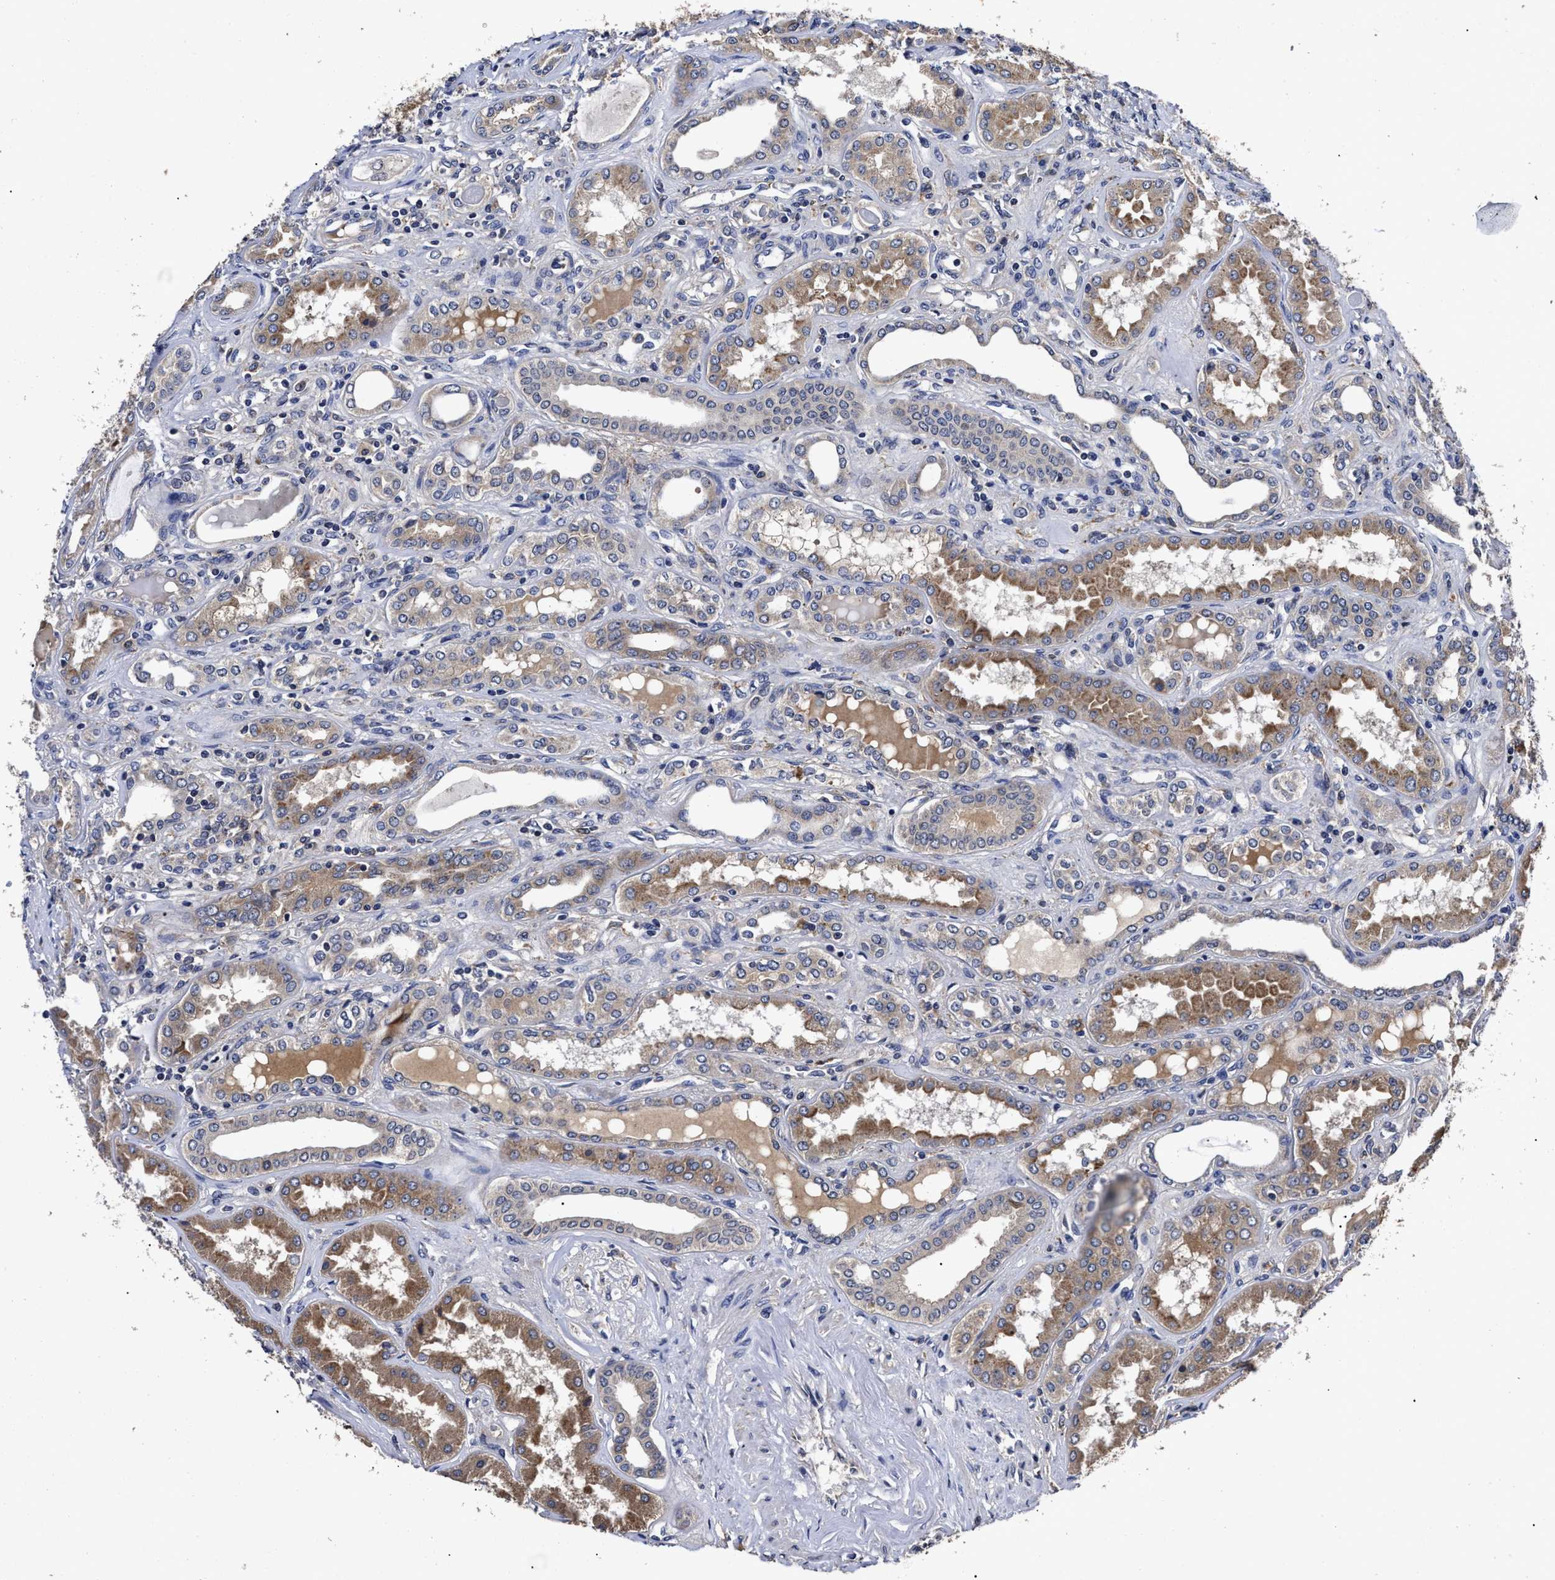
{"staining": {"intensity": "negative", "quantity": "none", "location": "none"}, "tissue": "kidney", "cell_type": "Cells in glomeruli", "image_type": "normal", "snomed": [{"axis": "morphology", "description": "Normal tissue, NOS"}, {"axis": "topography", "description": "Kidney"}], "caption": "This is an immunohistochemistry image of benign human kidney. There is no staining in cells in glomeruli.", "gene": "SOCS5", "patient": {"sex": "female", "age": 56}}